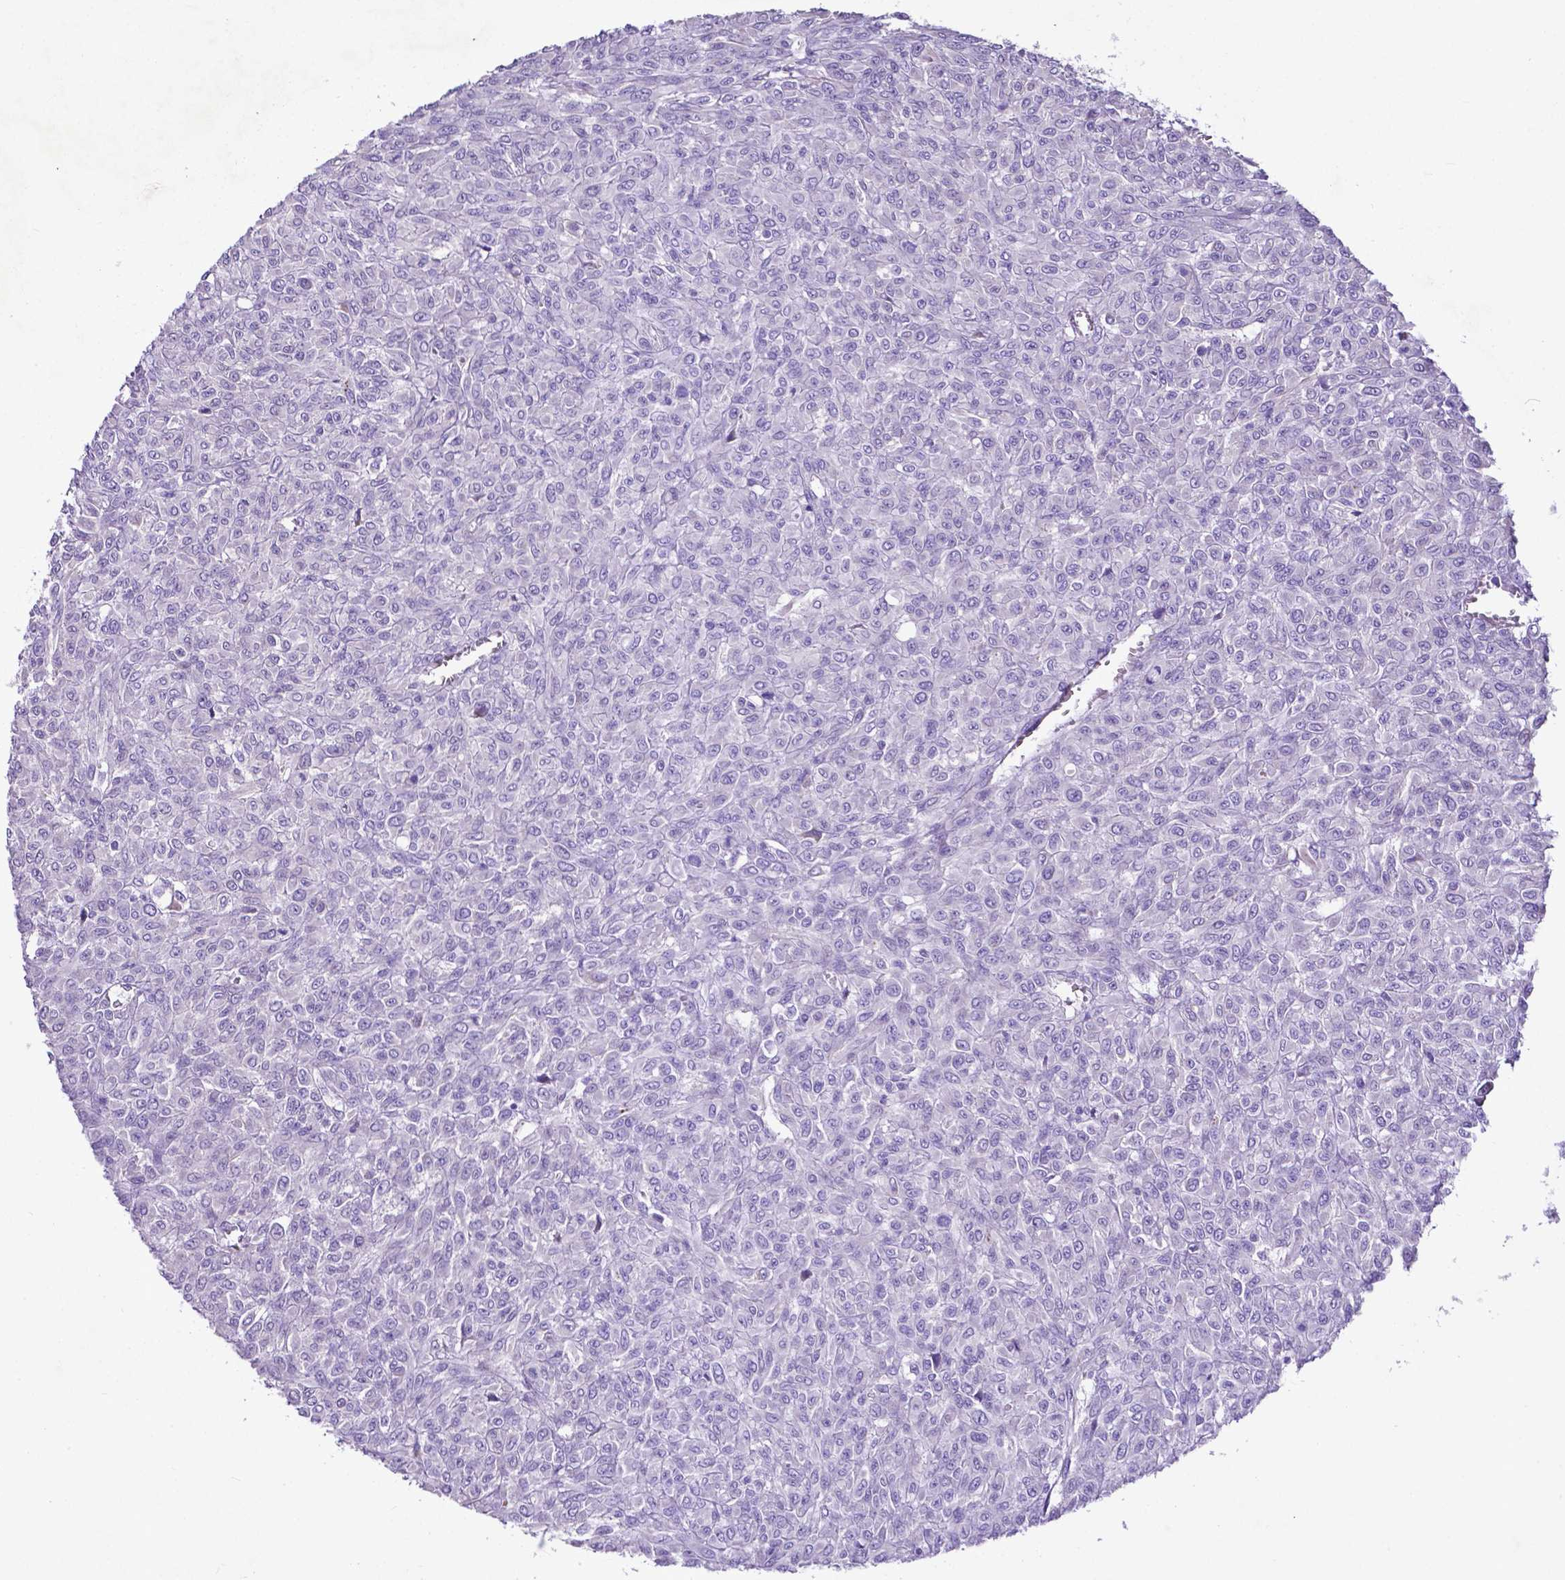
{"staining": {"intensity": "negative", "quantity": "none", "location": "none"}, "tissue": "renal cancer", "cell_type": "Tumor cells", "image_type": "cancer", "snomed": [{"axis": "morphology", "description": "Adenocarcinoma, NOS"}, {"axis": "topography", "description": "Kidney"}], "caption": "This is a micrograph of immunohistochemistry staining of renal cancer, which shows no expression in tumor cells.", "gene": "PFKFB4", "patient": {"sex": "male", "age": 58}}